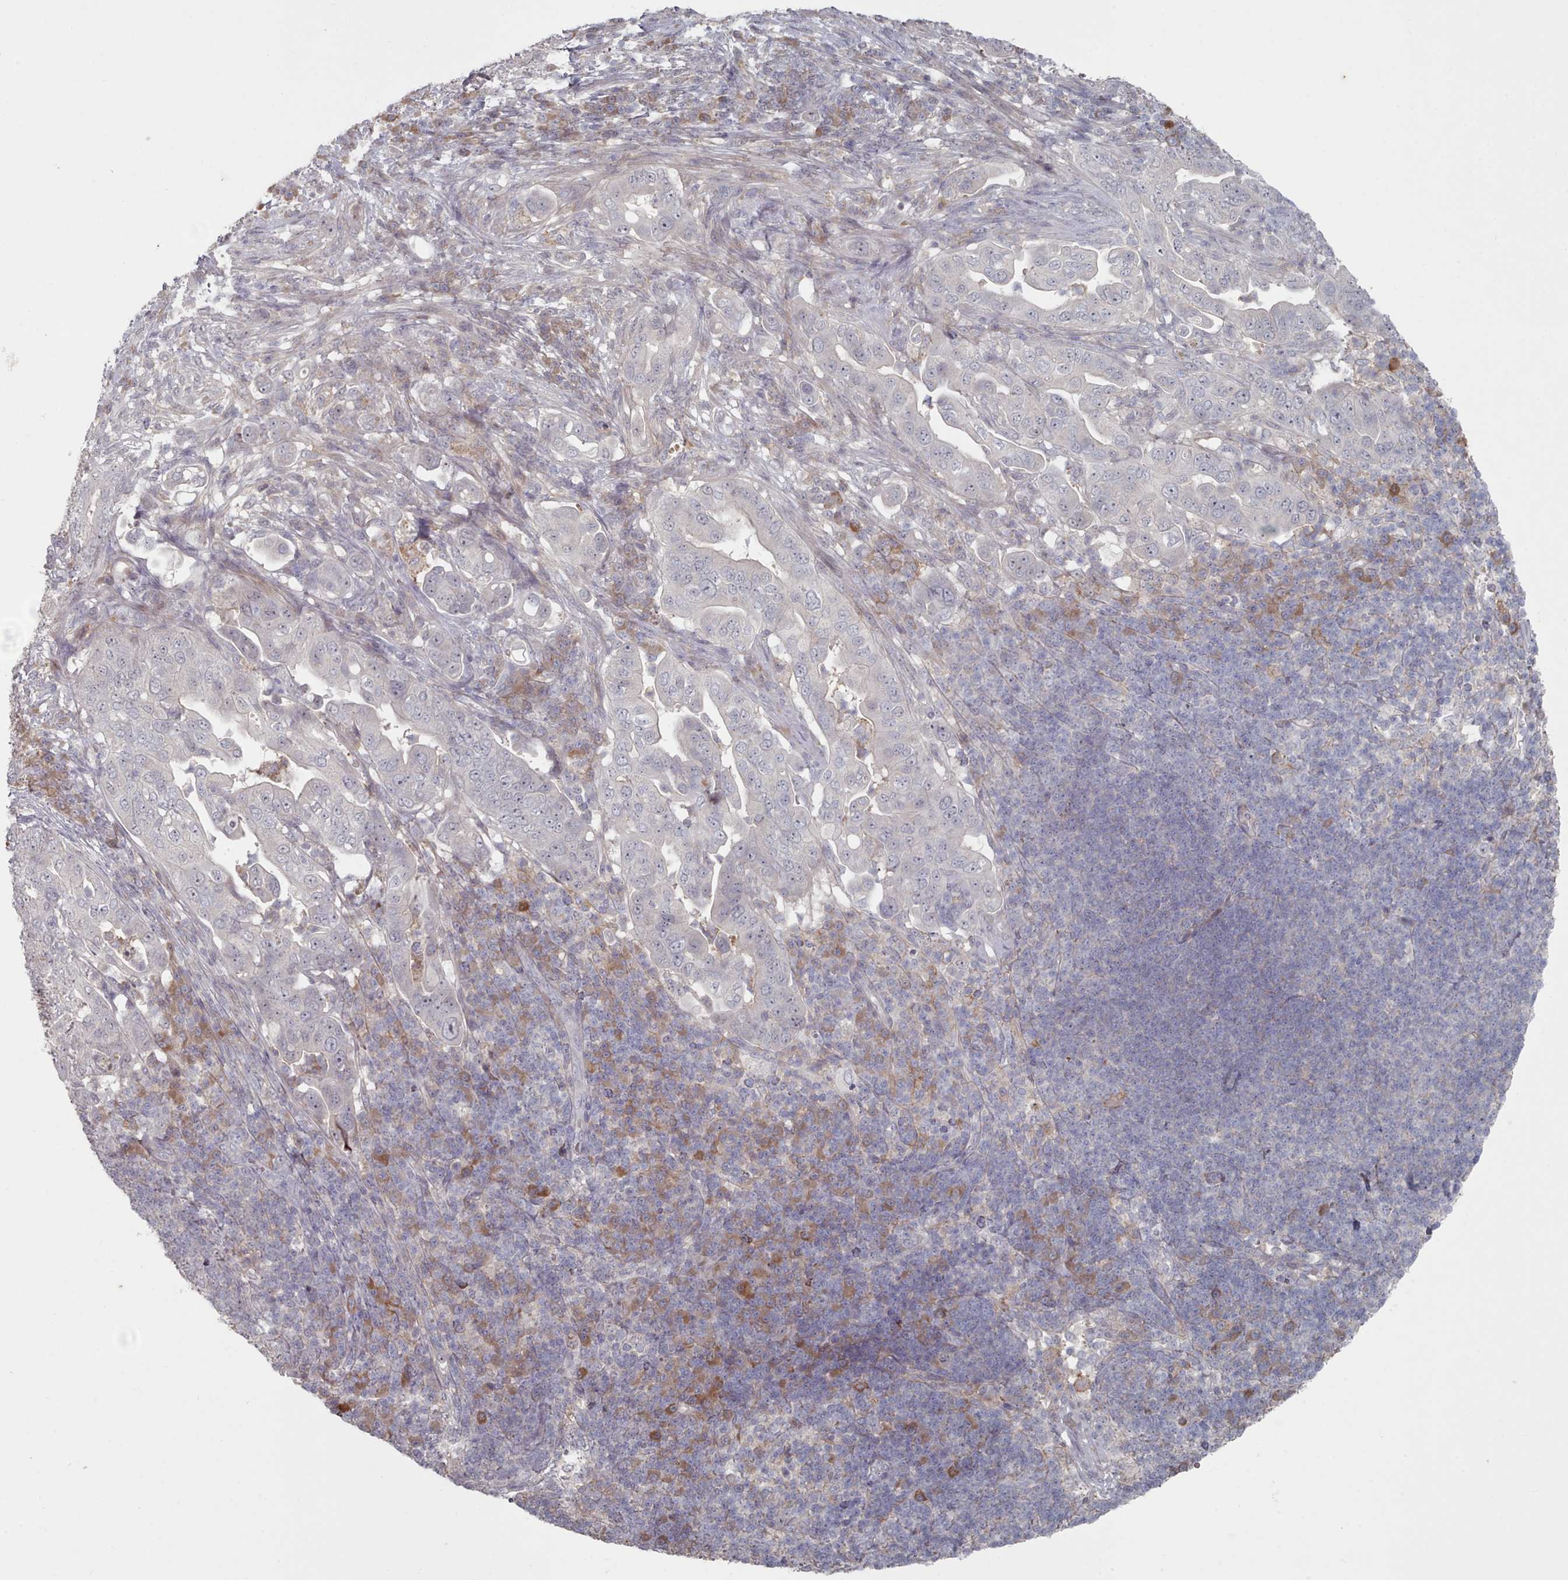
{"staining": {"intensity": "negative", "quantity": "none", "location": "none"}, "tissue": "pancreatic cancer", "cell_type": "Tumor cells", "image_type": "cancer", "snomed": [{"axis": "morphology", "description": "Adenocarcinoma, NOS"}, {"axis": "topography", "description": "Pancreas"}], "caption": "High power microscopy micrograph of an immunohistochemistry histopathology image of adenocarcinoma (pancreatic), revealing no significant staining in tumor cells.", "gene": "COL8A2", "patient": {"sex": "female", "age": 63}}